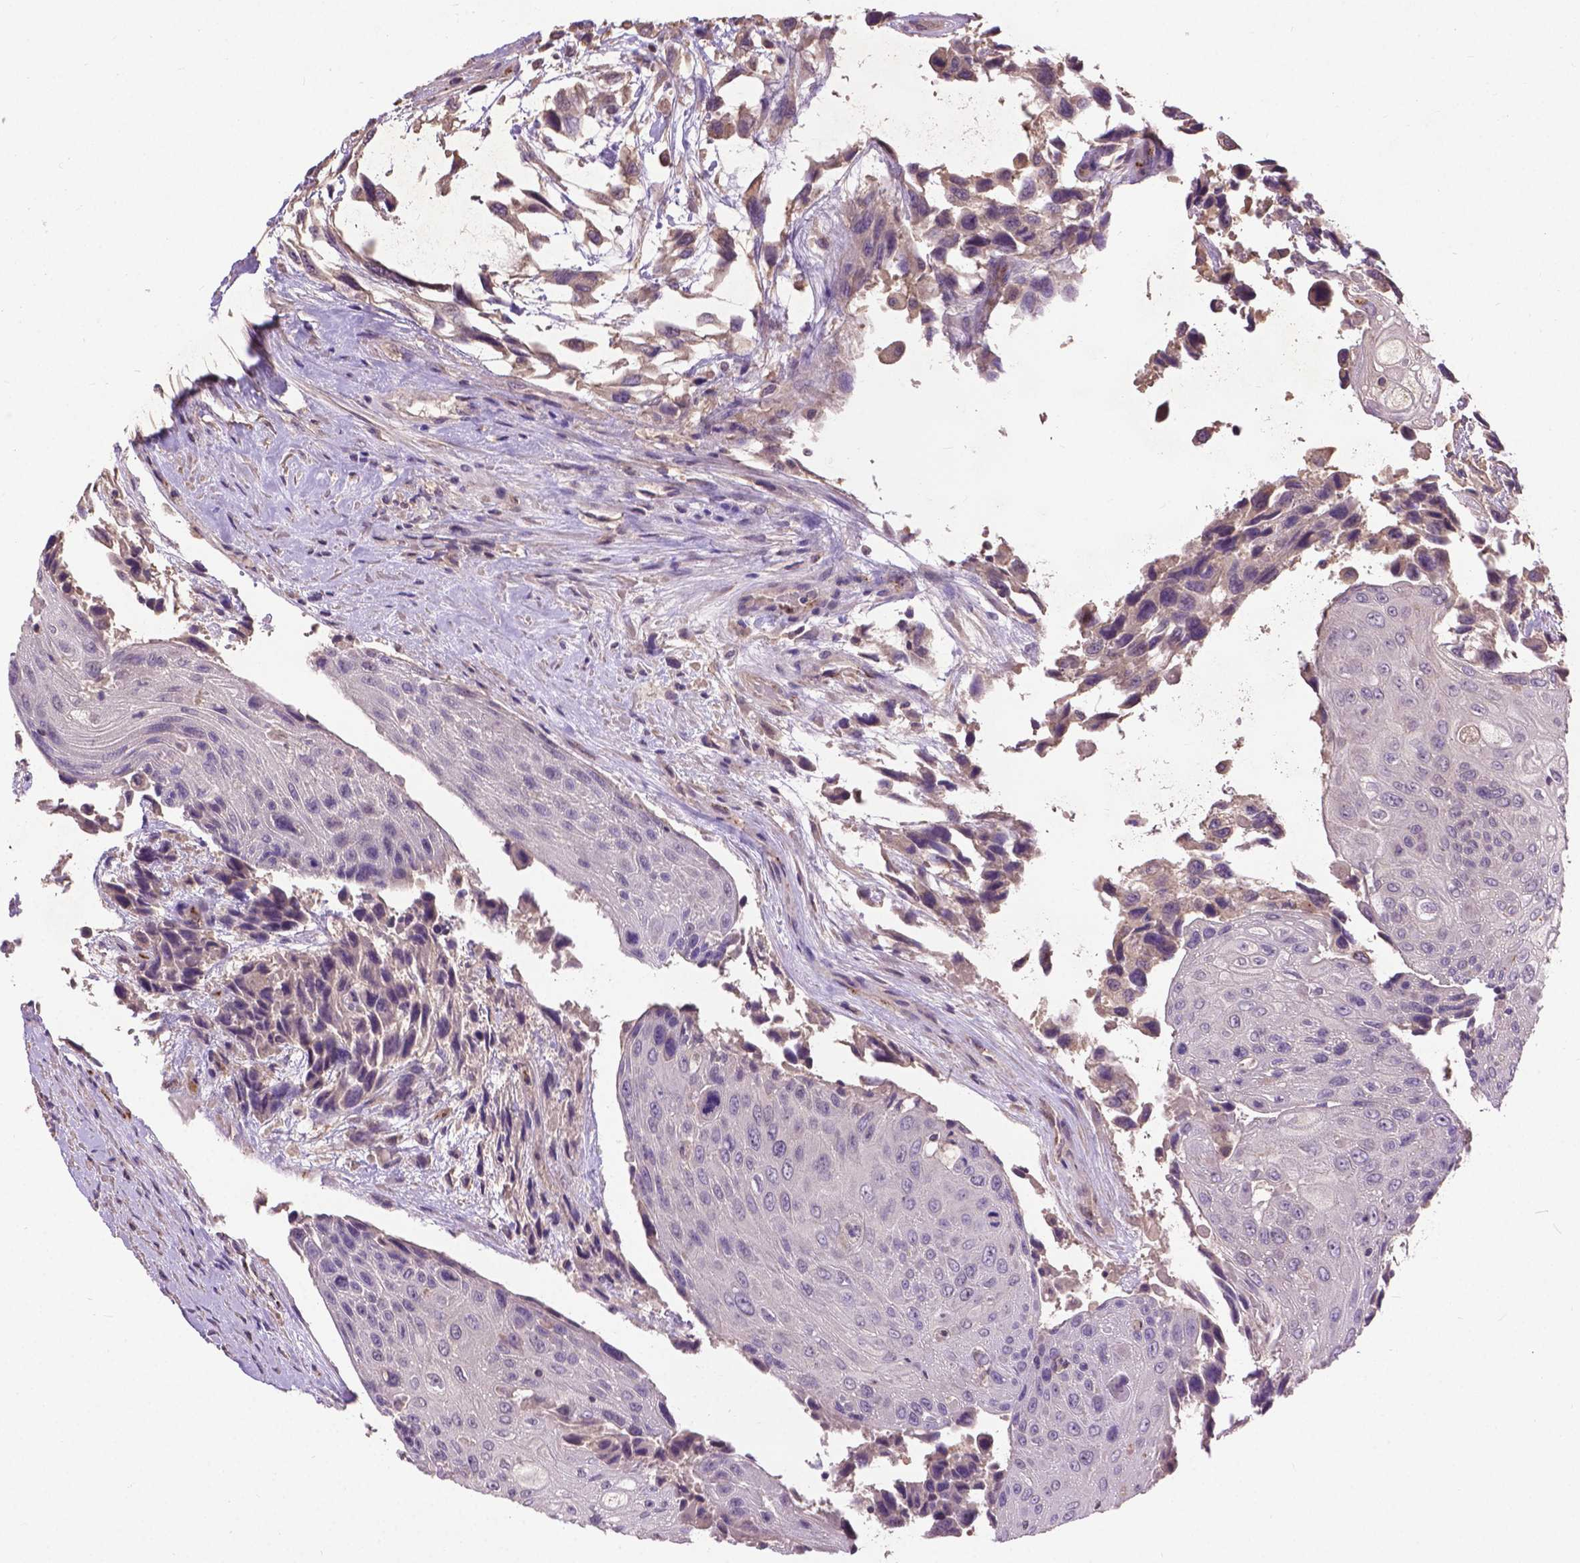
{"staining": {"intensity": "negative", "quantity": "none", "location": "none"}, "tissue": "urothelial cancer", "cell_type": "Tumor cells", "image_type": "cancer", "snomed": [{"axis": "morphology", "description": "Urothelial carcinoma, High grade"}, {"axis": "topography", "description": "Urinary bladder"}], "caption": "IHC image of urothelial carcinoma (high-grade) stained for a protein (brown), which reveals no expression in tumor cells.", "gene": "ZNF337", "patient": {"sex": "female", "age": 70}}